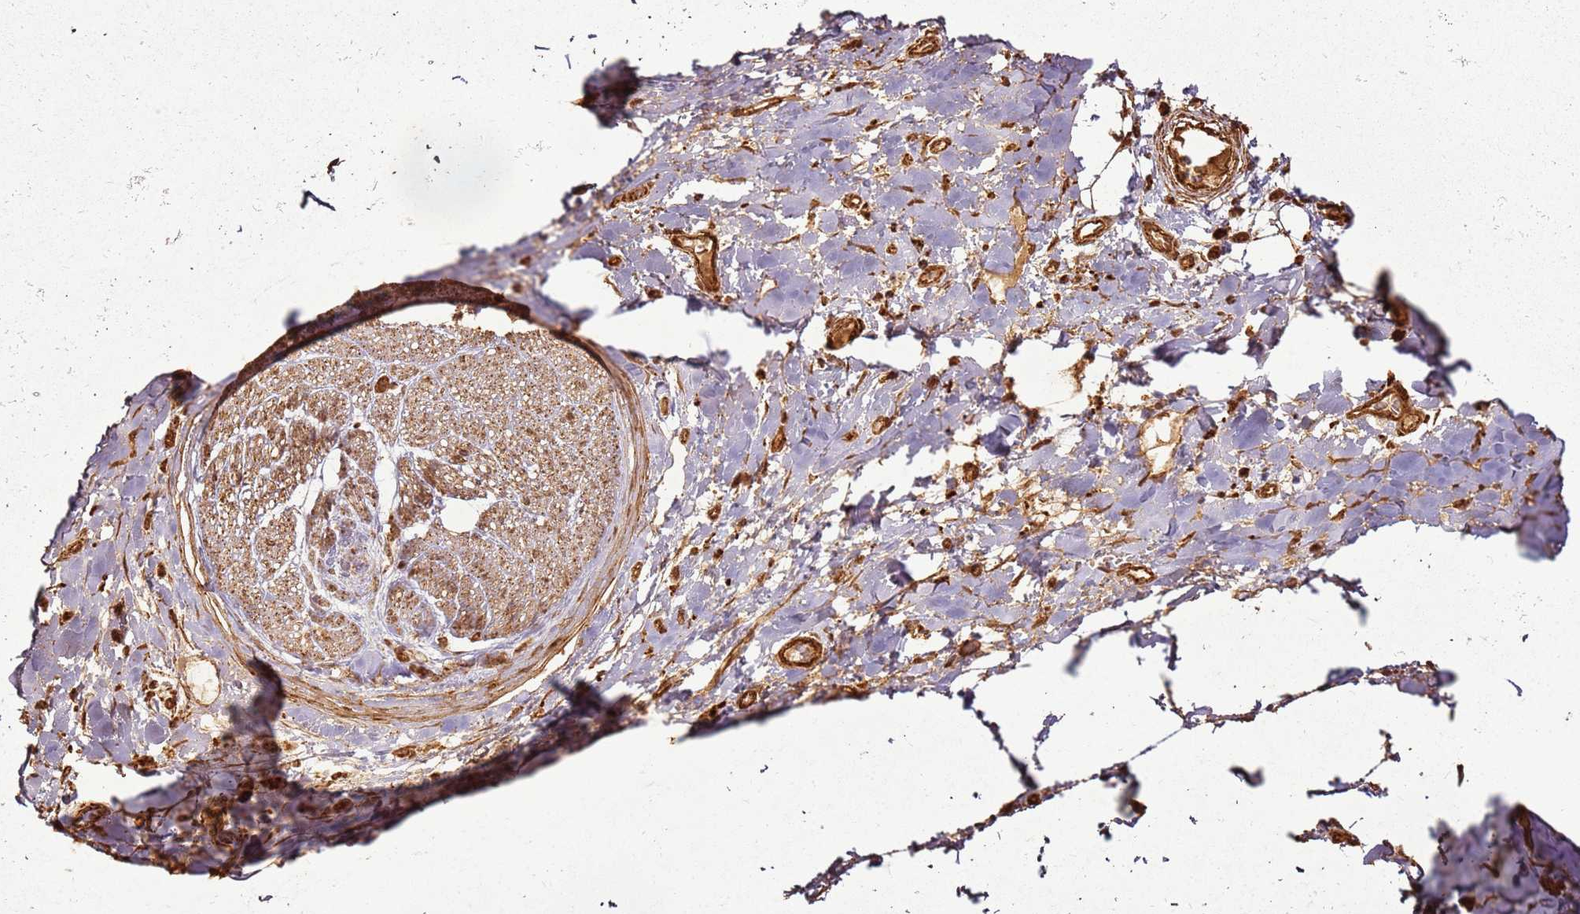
{"staining": {"intensity": "moderate", "quantity": ">75%", "location": "cytoplasmic/membranous"}, "tissue": "adipose tissue", "cell_type": "Adipocytes", "image_type": "normal", "snomed": [{"axis": "morphology", "description": "Normal tissue, NOS"}, {"axis": "morphology", "description": "Adenocarcinoma, NOS"}, {"axis": "topography", "description": "Stomach, upper"}, {"axis": "topography", "description": "Peripheral nerve tissue"}], "caption": "Protein expression by immunohistochemistry demonstrates moderate cytoplasmic/membranous positivity in about >75% of adipocytes in unremarkable adipose tissue.", "gene": "MRPS6", "patient": {"sex": "male", "age": 62}}